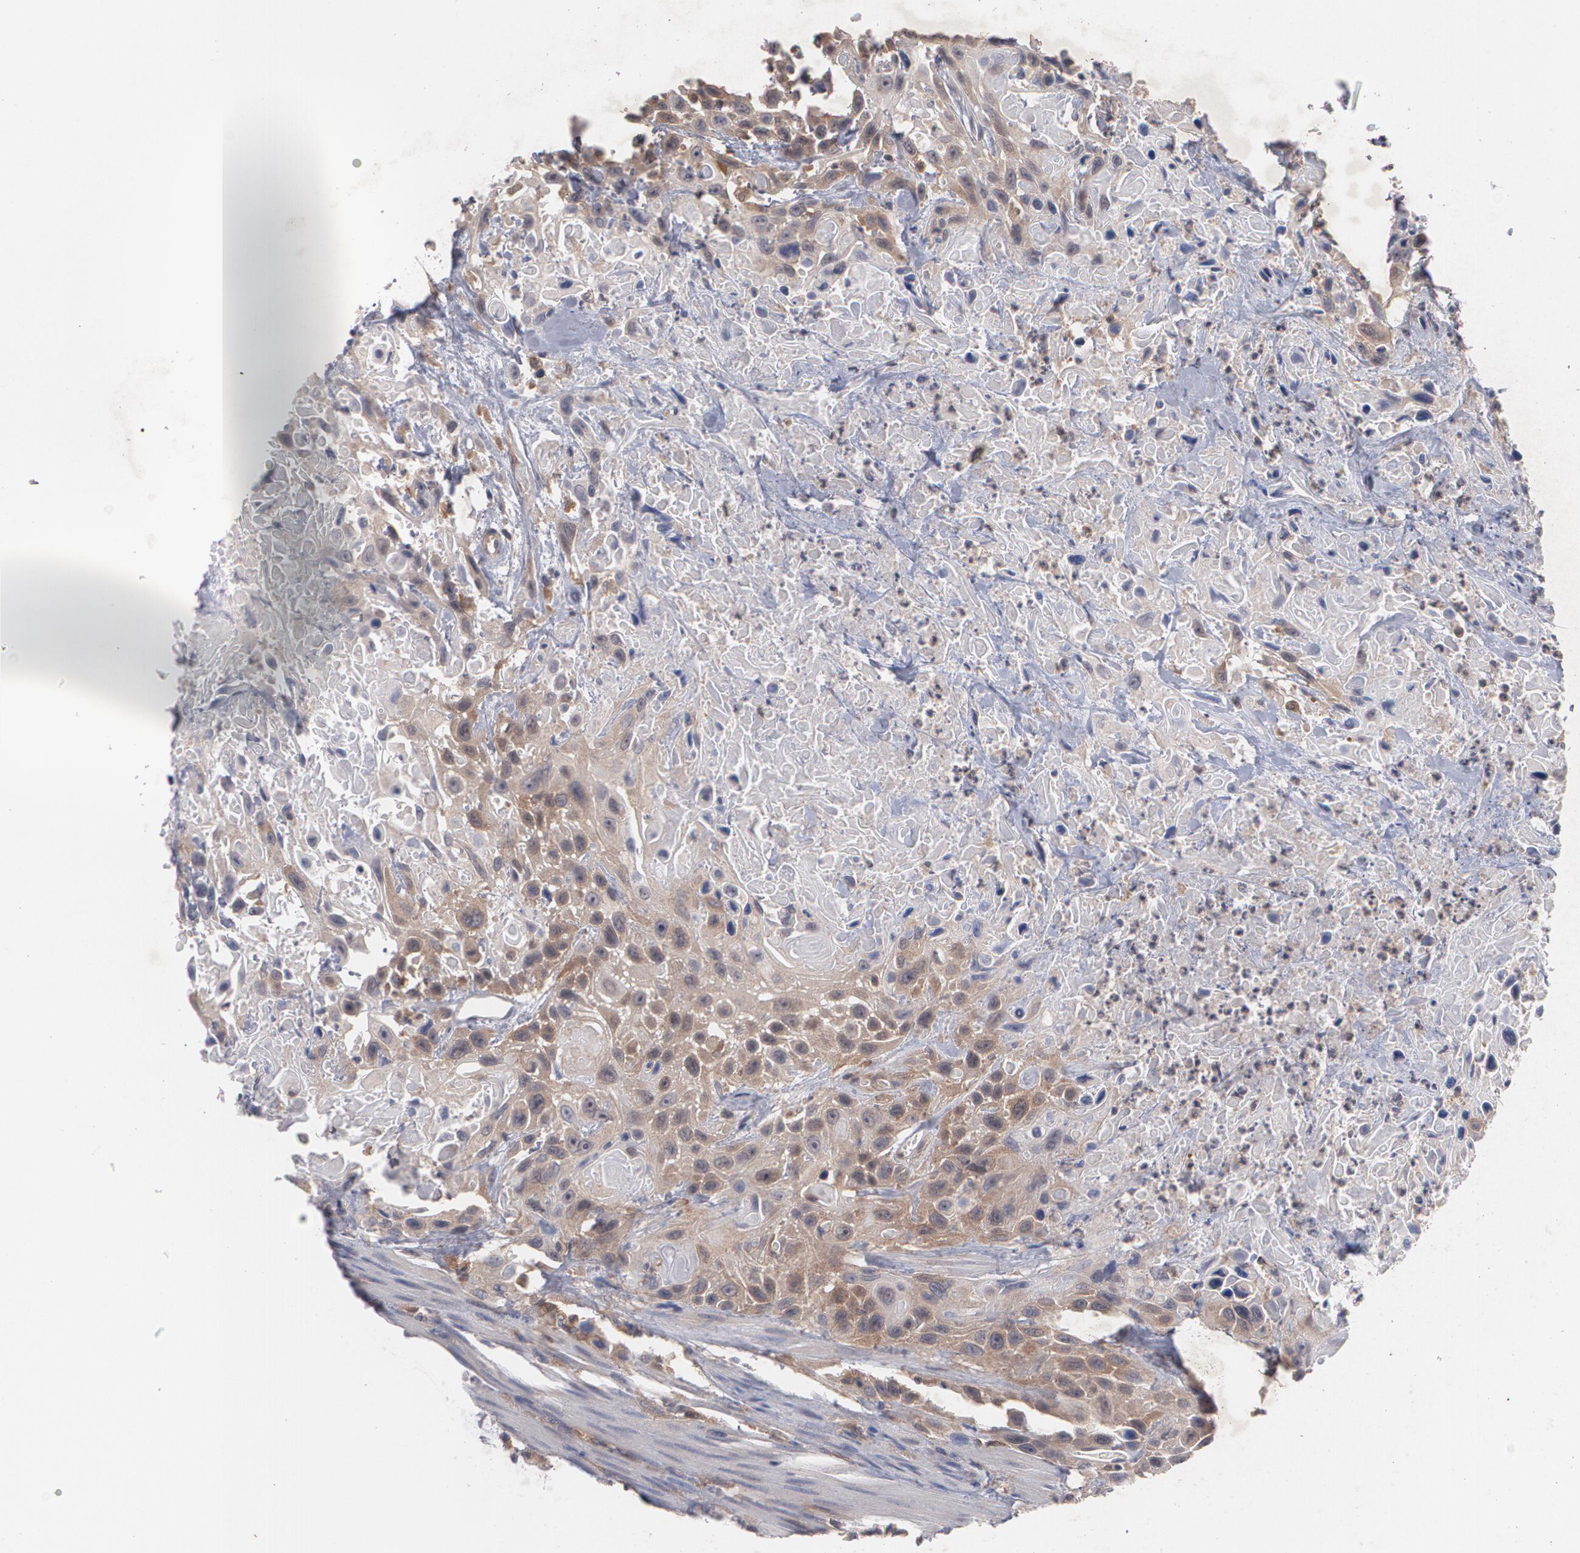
{"staining": {"intensity": "weak", "quantity": "25%-75%", "location": "cytoplasmic/membranous"}, "tissue": "urothelial cancer", "cell_type": "Tumor cells", "image_type": "cancer", "snomed": [{"axis": "morphology", "description": "Urothelial carcinoma, High grade"}, {"axis": "topography", "description": "Urinary bladder"}], "caption": "Human urothelial cancer stained for a protein (brown) demonstrates weak cytoplasmic/membranous positive staining in approximately 25%-75% of tumor cells.", "gene": "HTT", "patient": {"sex": "female", "age": 84}}